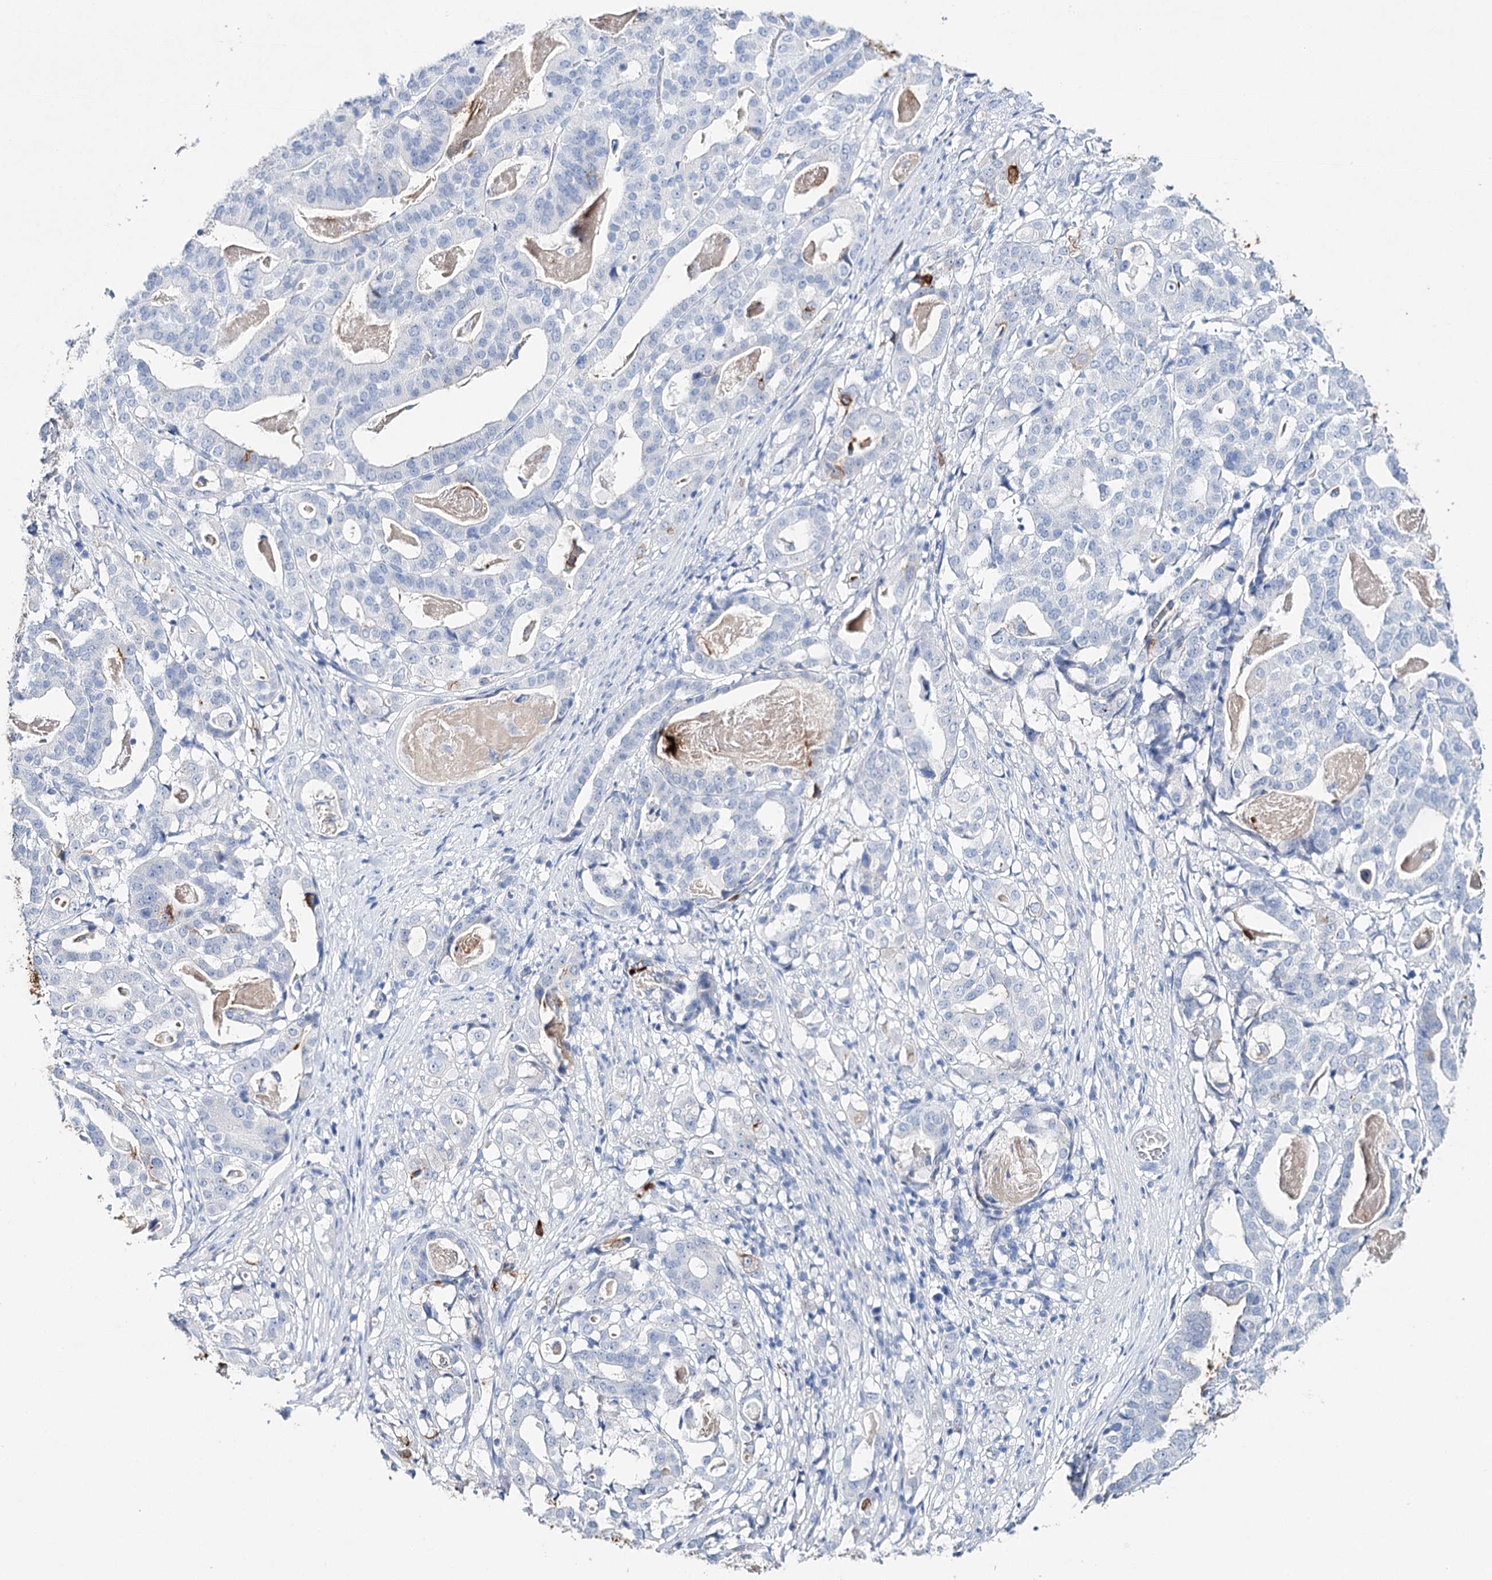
{"staining": {"intensity": "negative", "quantity": "none", "location": "none"}, "tissue": "stomach cancer", "cell_type": "Tumor cells", "image_type": "cancer", "snomed": [{"axis": "morphology", "description": "Adenocarcinoma, NOS"}, {"axis": "topography", "description": "Stomach"}], "caption": "There is no significant staining in tumor cells of stomach adenocarcinoma.", "gene": "CEACAM8", "patient": {"sex": "male", "age": 48}}